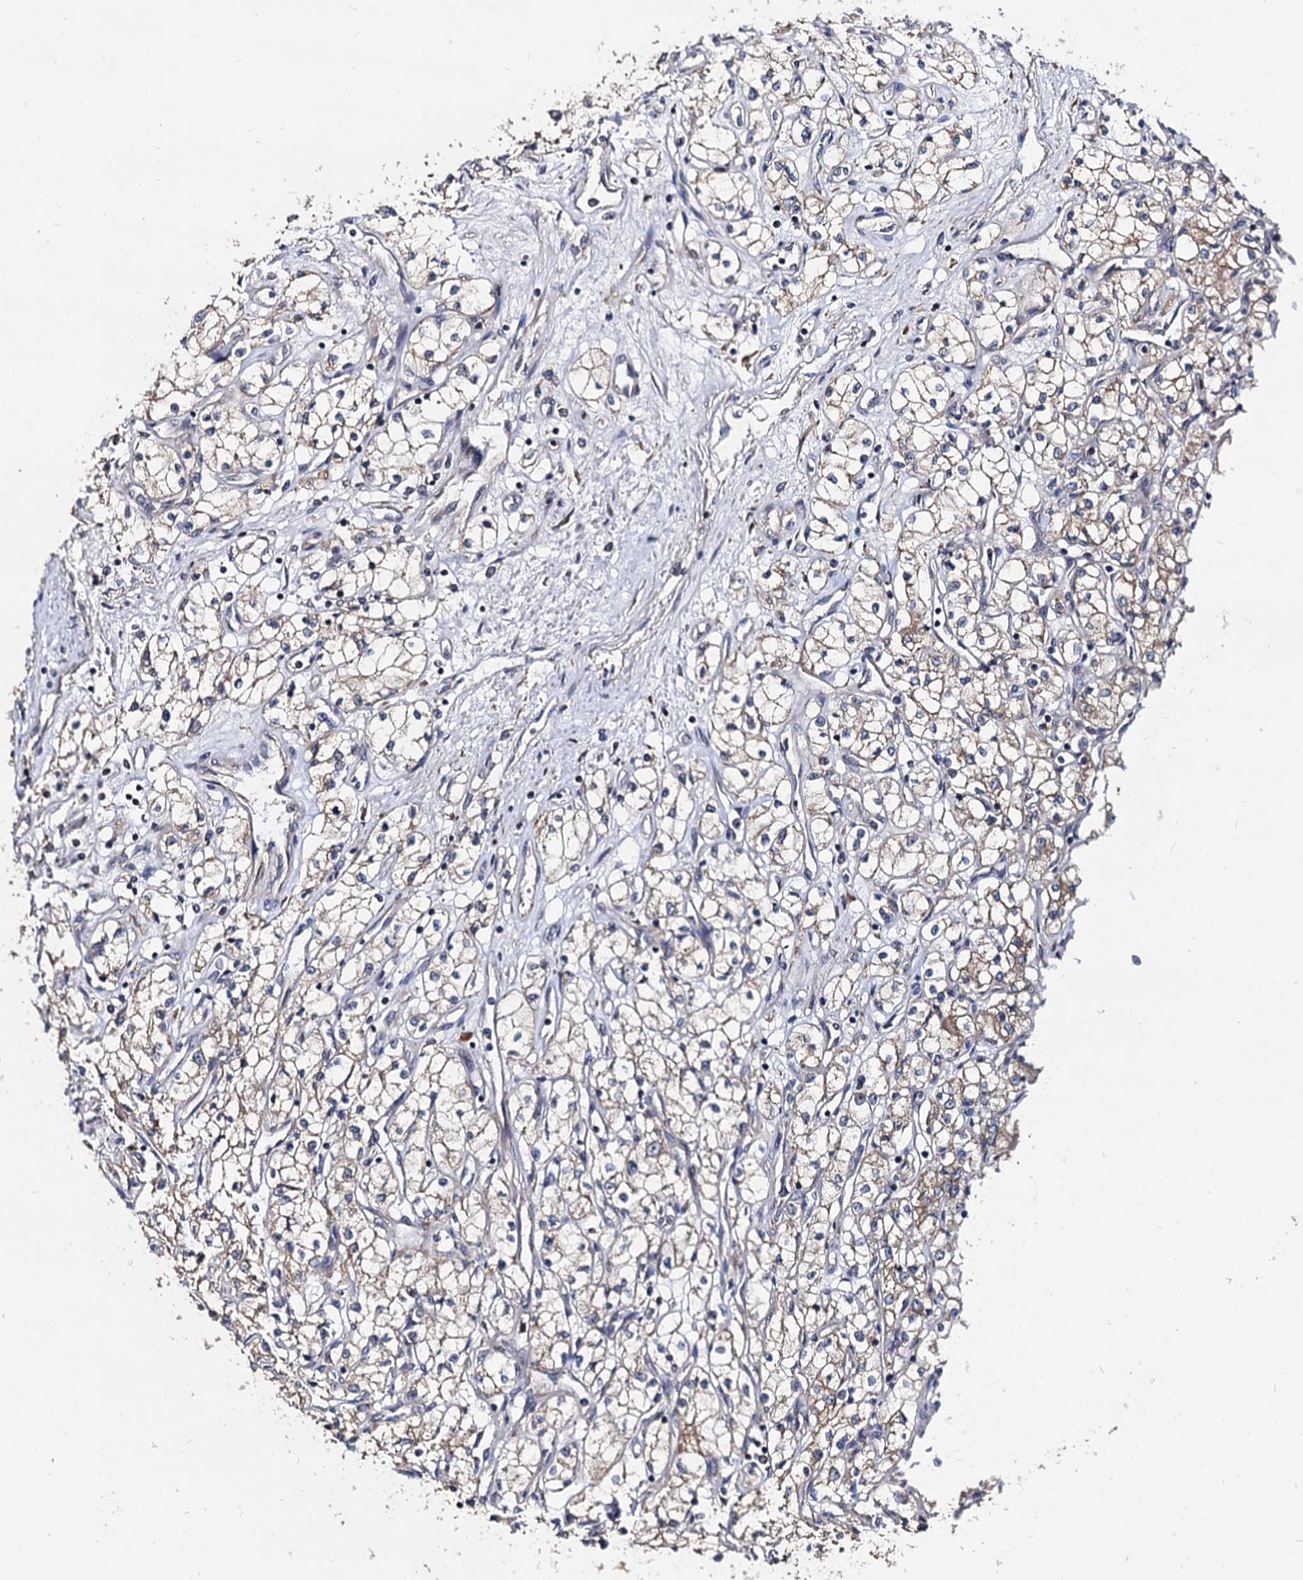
{"staining": {"intensity": "weak", "quantity": ">75%", "location": "cytoplasmic/membranous"}, "tissue": "renal cancer", "cell_type": "Tumor cells", "image_type": "cancer", "snomed": [{"axis": "morphology", "description": "Adenocarcinoma, NOS"}, {"axis": "topography", "description": "Kidney"}], "caption": "This micrograph demonstrates immunohistochemistry (IHC) staining of adenocarcinoma (renal), with low weak cytoplasmic/membranous positivity in about >75% of tumor cells.", "gene": "WWC3", "patient": {"sex": "male", "age": 59}}